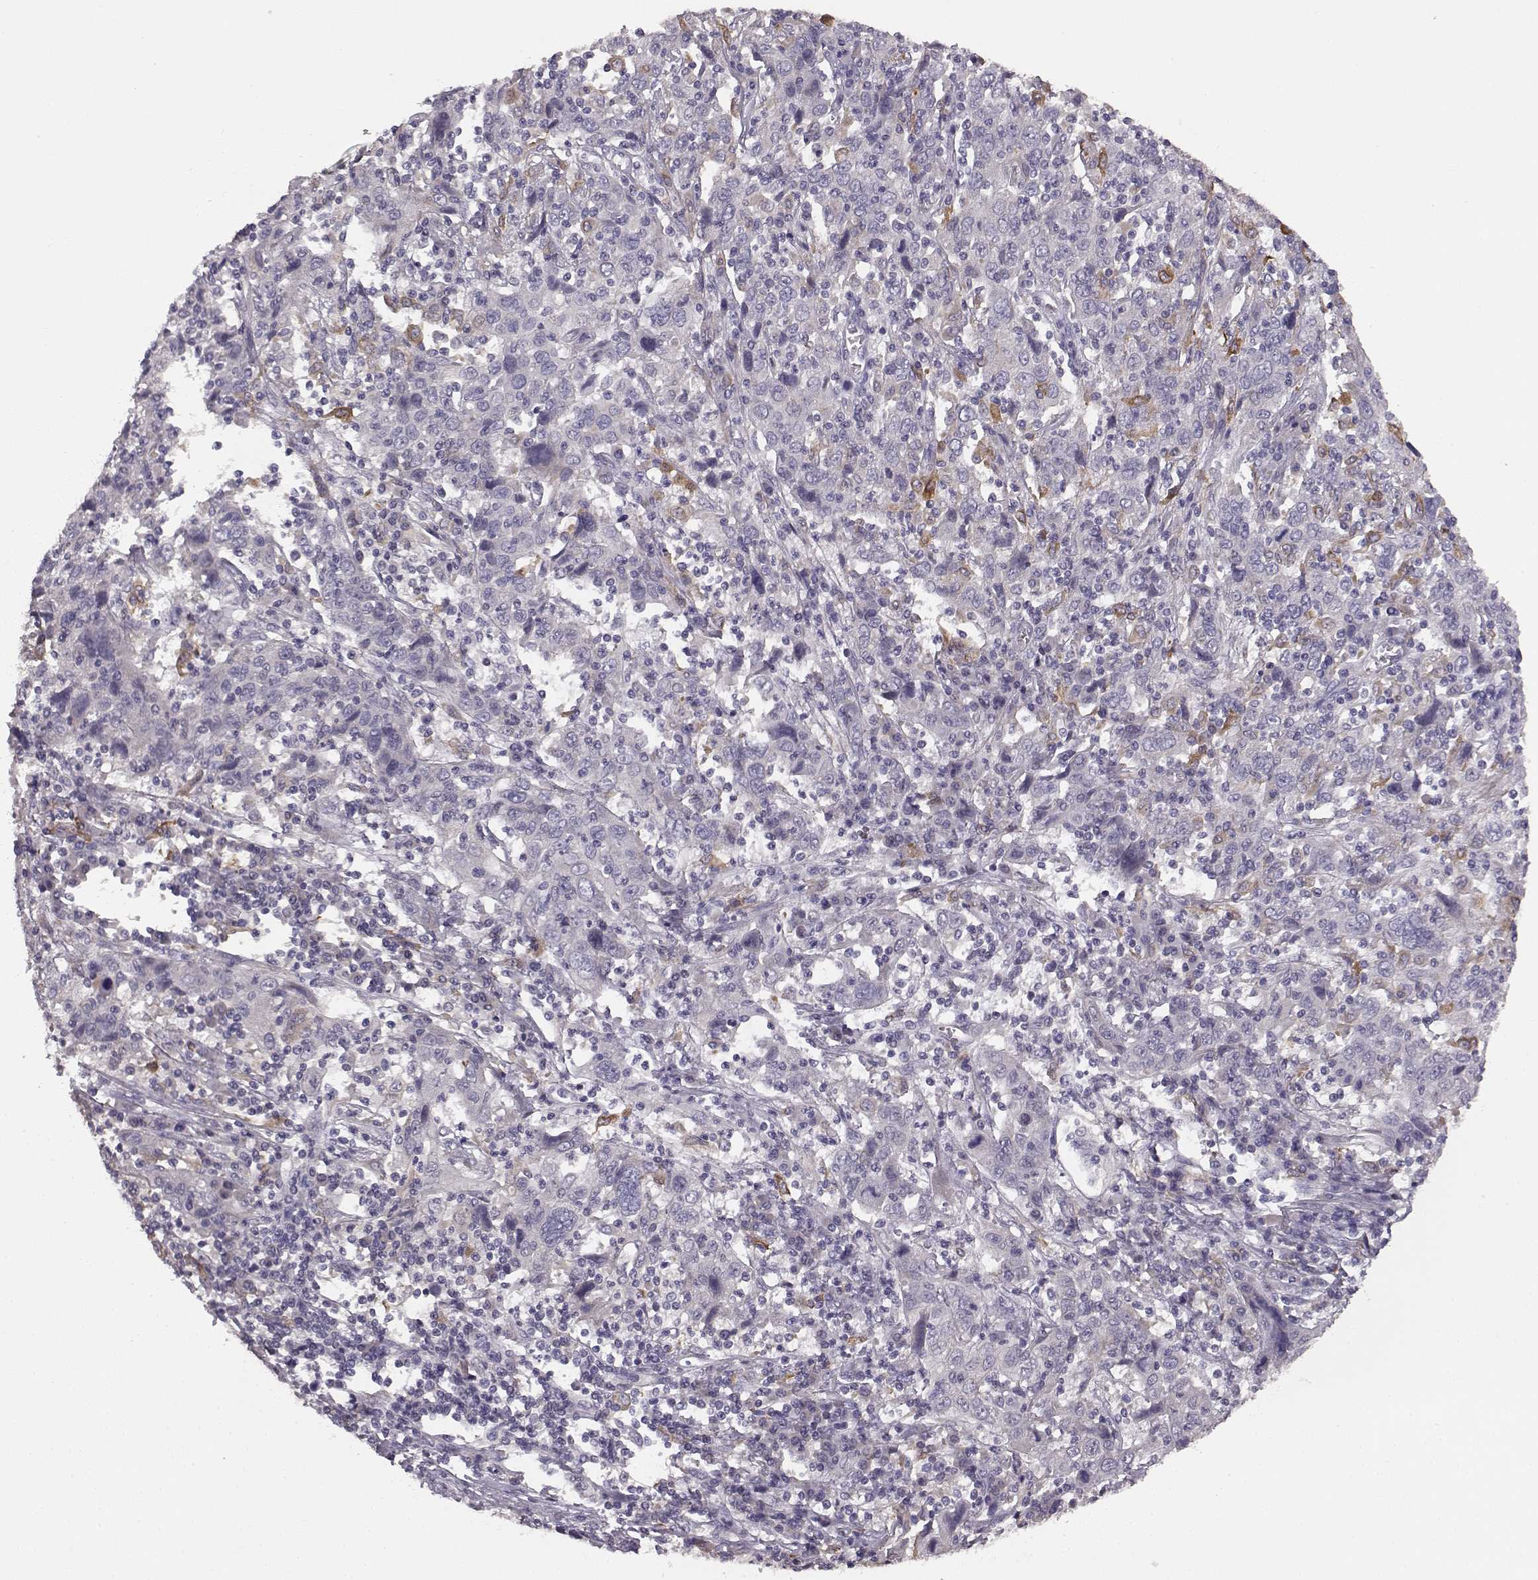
{"staining": {"intensity": "negative", "quantity": "none", "location": "none"}, "tissue": "cervical cancer", "cell_type": "Tumor cells", "image_type": "cancer", "snomed": [{"axis": "morphology", "description": "Squamous cell carcinoma, NOS"}, {"axis": "topography", "description": "Cervix"}], "caption": "A micrograph of human cervical cancer is negative for staining in tumor cells.", "gene": "GHR", "patient": {"sex": "female", "age": 46}}